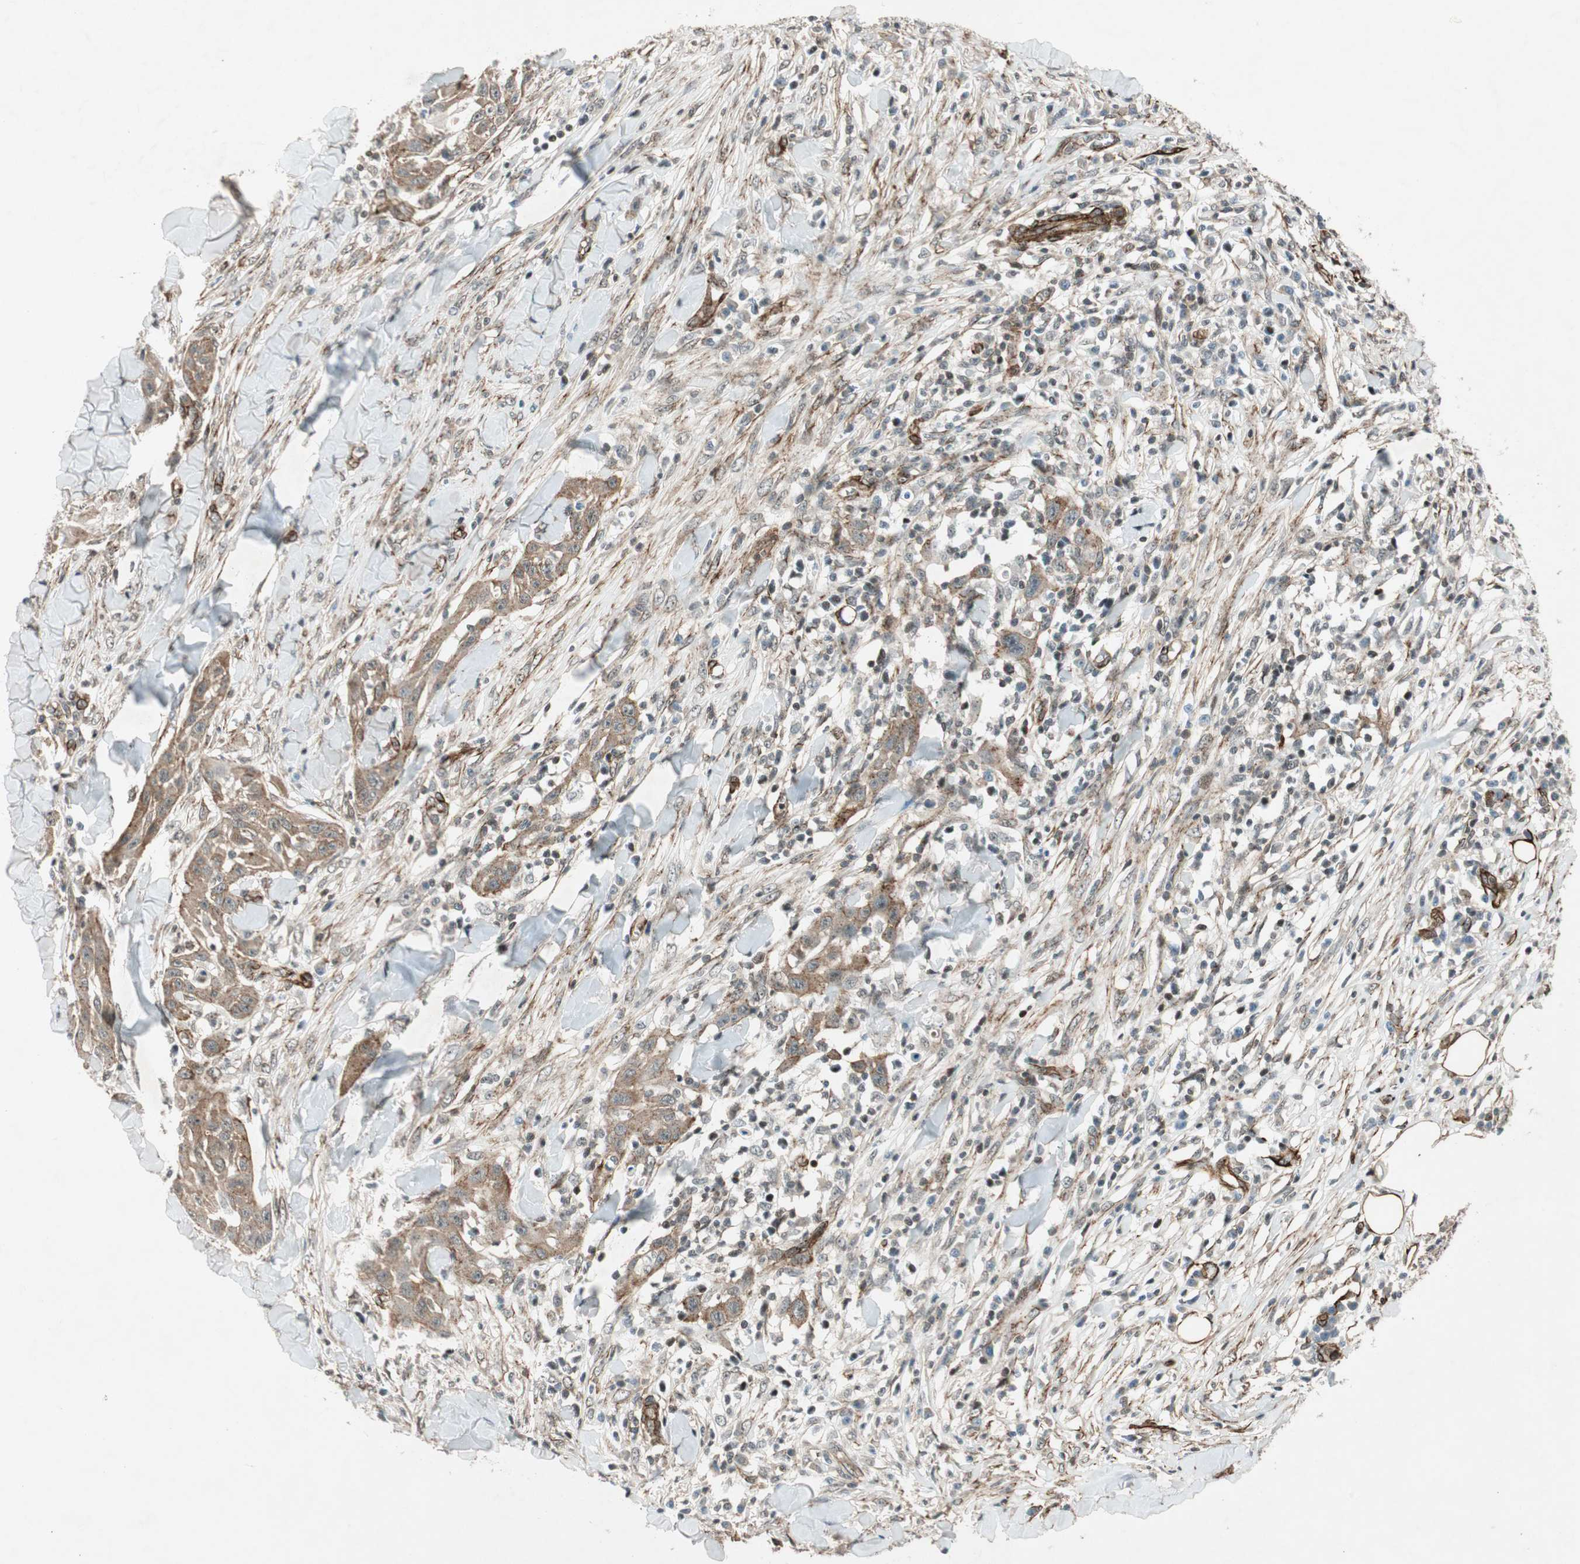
{"staining": {"intensity": "moderate", "quantity": ">75%", "location": "cytoplasmic/membranous"}, "tissue": "skin cancer", "cell_type": "Tumor cells", "image_type": "cancer", "snomed": [{"axis": "morphology", "description": "Squamous cell carcinoma, NOS"}, {"axis": "topography", "description": "Skin"}], "caption": "Immunohistochemistry (IHC) micrograph of human skin cancer (squamous cell carcinoma) stained for a protein (brown), which reveals medium levels of moderate cytoplasmic/membranous staining in approximately >75% of tumor cells.", "gene": "CDK19", "patient": {"sex": "male", "age": 24}}